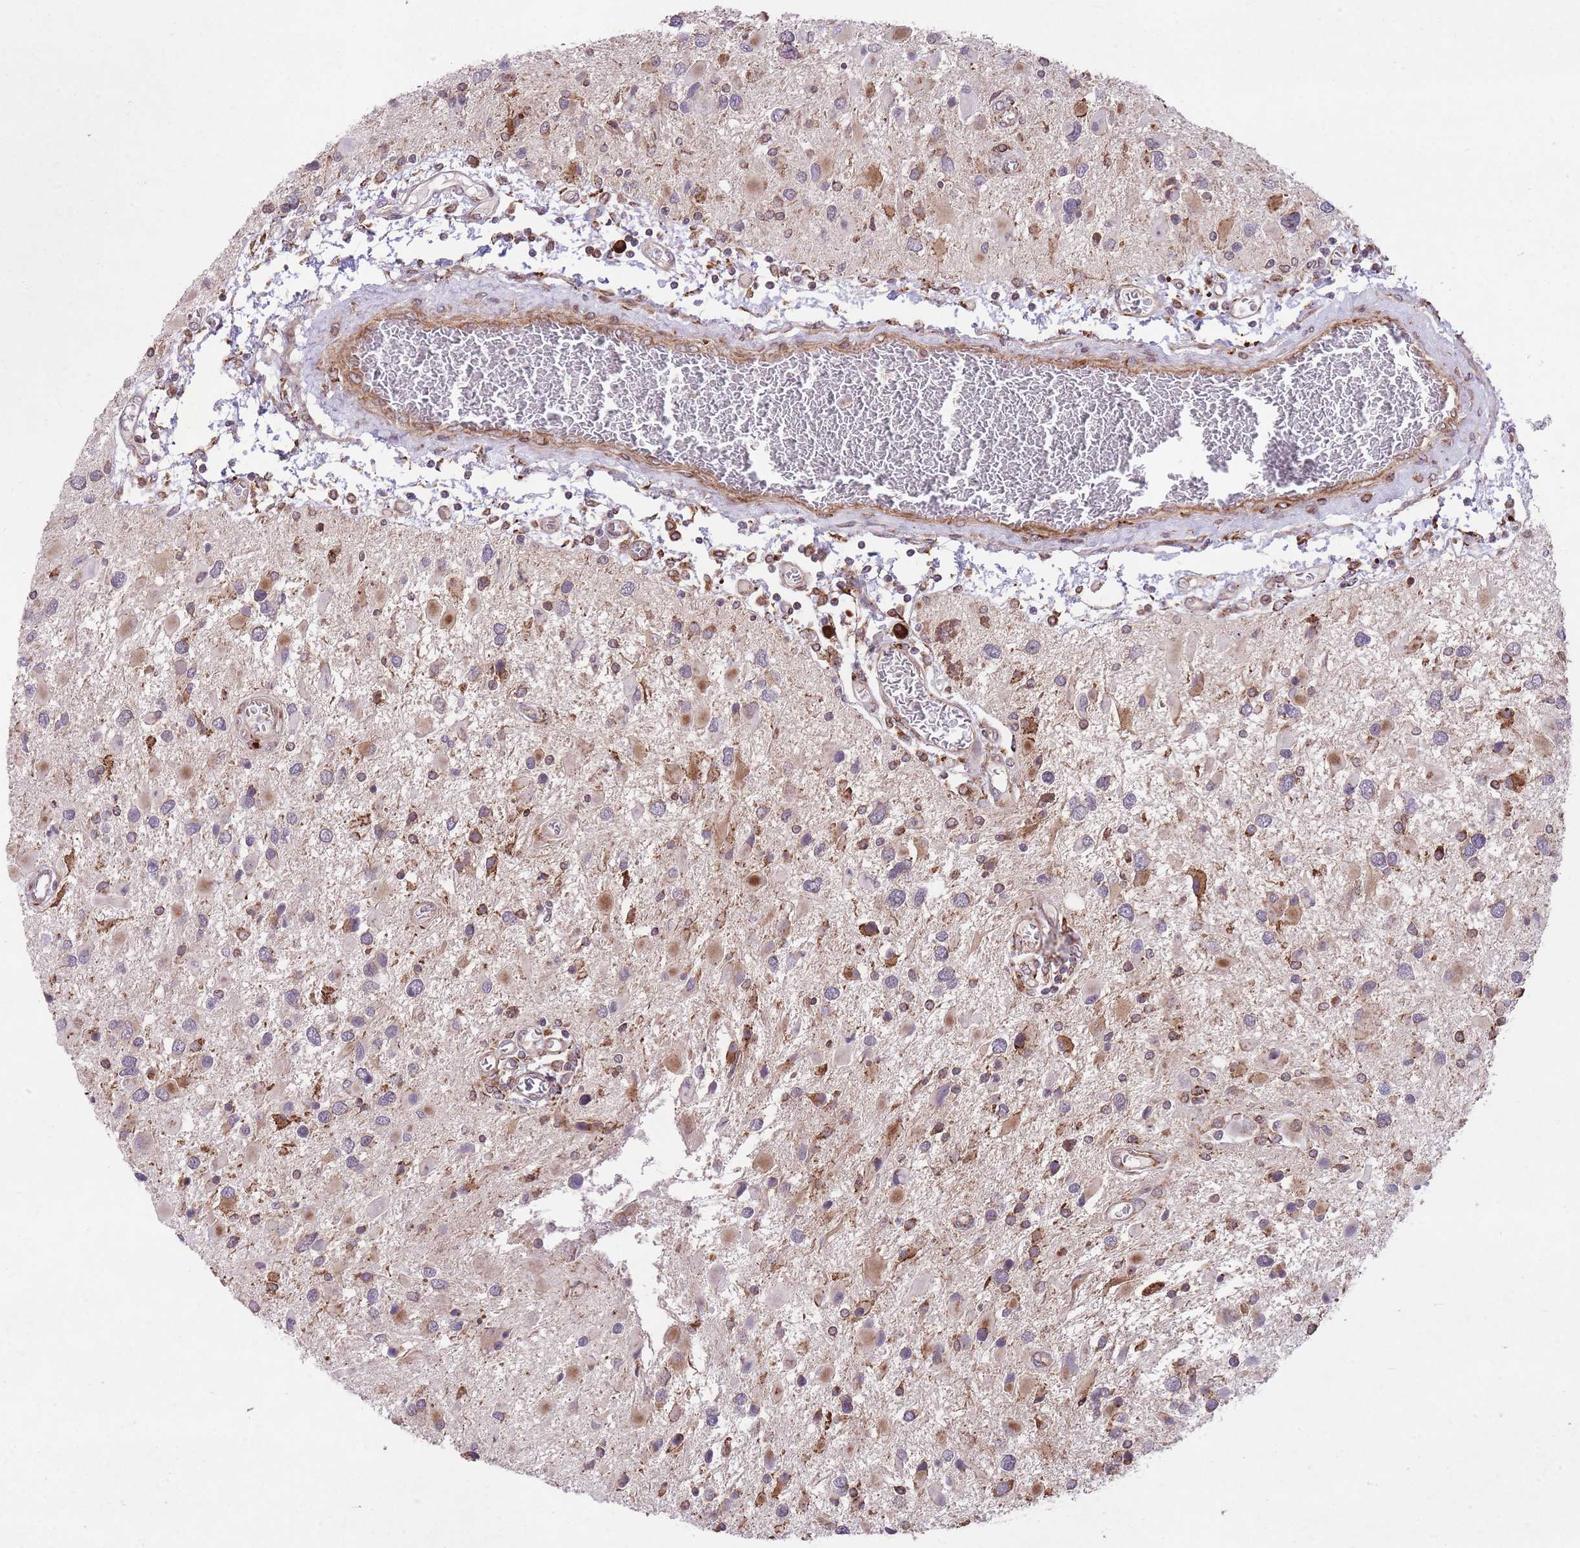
{"staining": {"intensity": "moderate", "quantity": "<25%", "location": "cytoplasmic/membranous"}, "tissue": "glioma", "cell_type": "Tumor cells", "image_type": "cancer", "snomed": [{"axis": "morphology", "description": "Glioma, malignant, High grade"}, {"axis": "topography", "description": "Brain"}], "caption": "High-magnification brightfield microscopy of malignant high-grade glioma stained with DAB (3,3'-diaminobenzidine) (brown) and counterstained with hematoxylin (blue). tumor cells exhibit moderate cytoplasmic/membranous positivity is seen in approximately<25% of cells.", "gene": "TTLL3", "patient": {"sex": "male", "age": 53}}